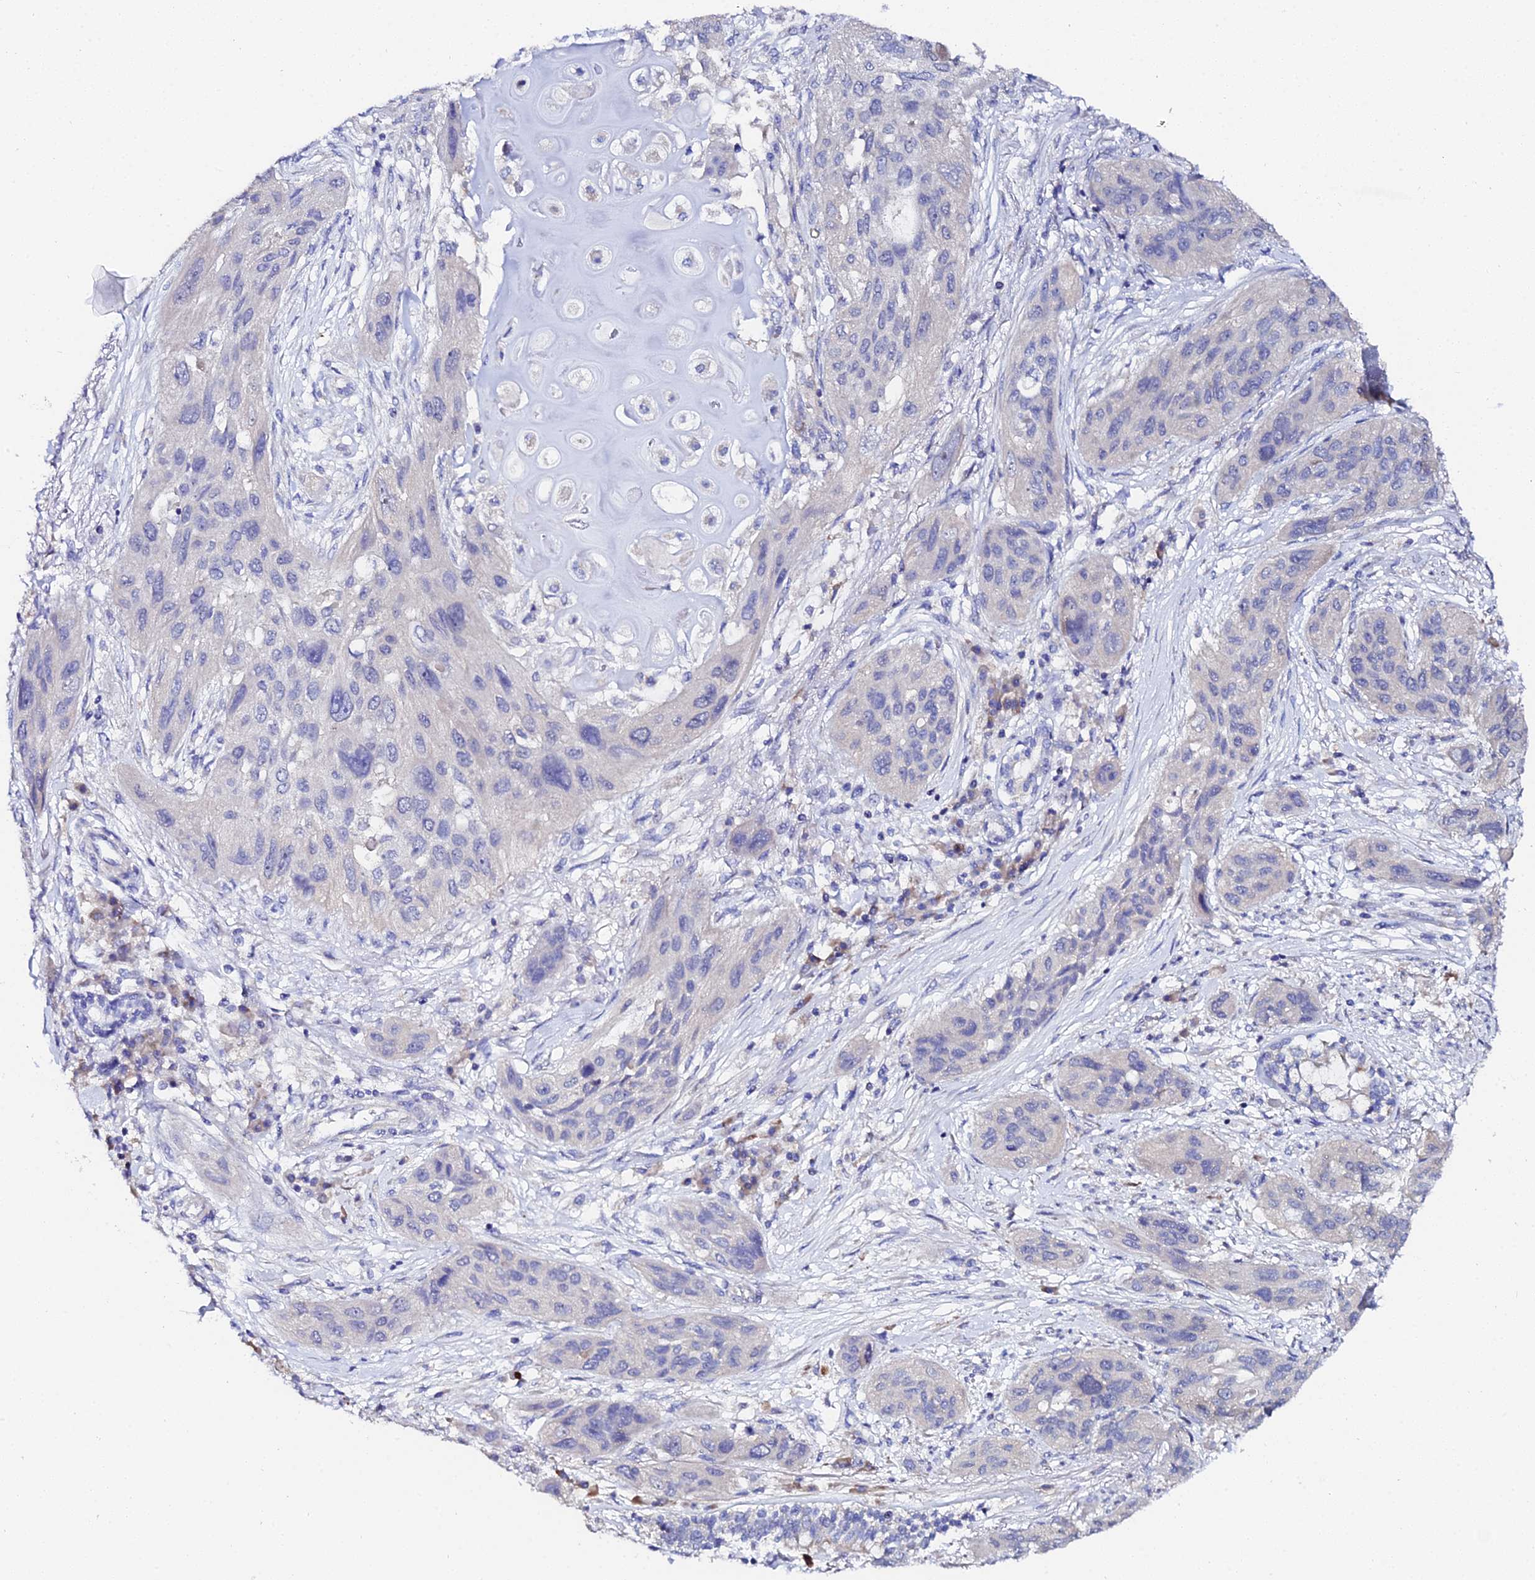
{"staining": {"intensity": "negative", "quantity": "none", "location": "none"}, "tissue": "lung cancer", "cell_type": "Tumor cells", "image_type": "cancer", "snomed": [{"axis": "morphology", "description": "Squamous cell carcinoma, NOS"}, {"axis": "topography", "description": "Lung"}], "caption": "Tumor cells are negative for protein expression in human lung cancer.", "gene": "UBE2L3", "patient": {"sex": "female", "age": 70}}